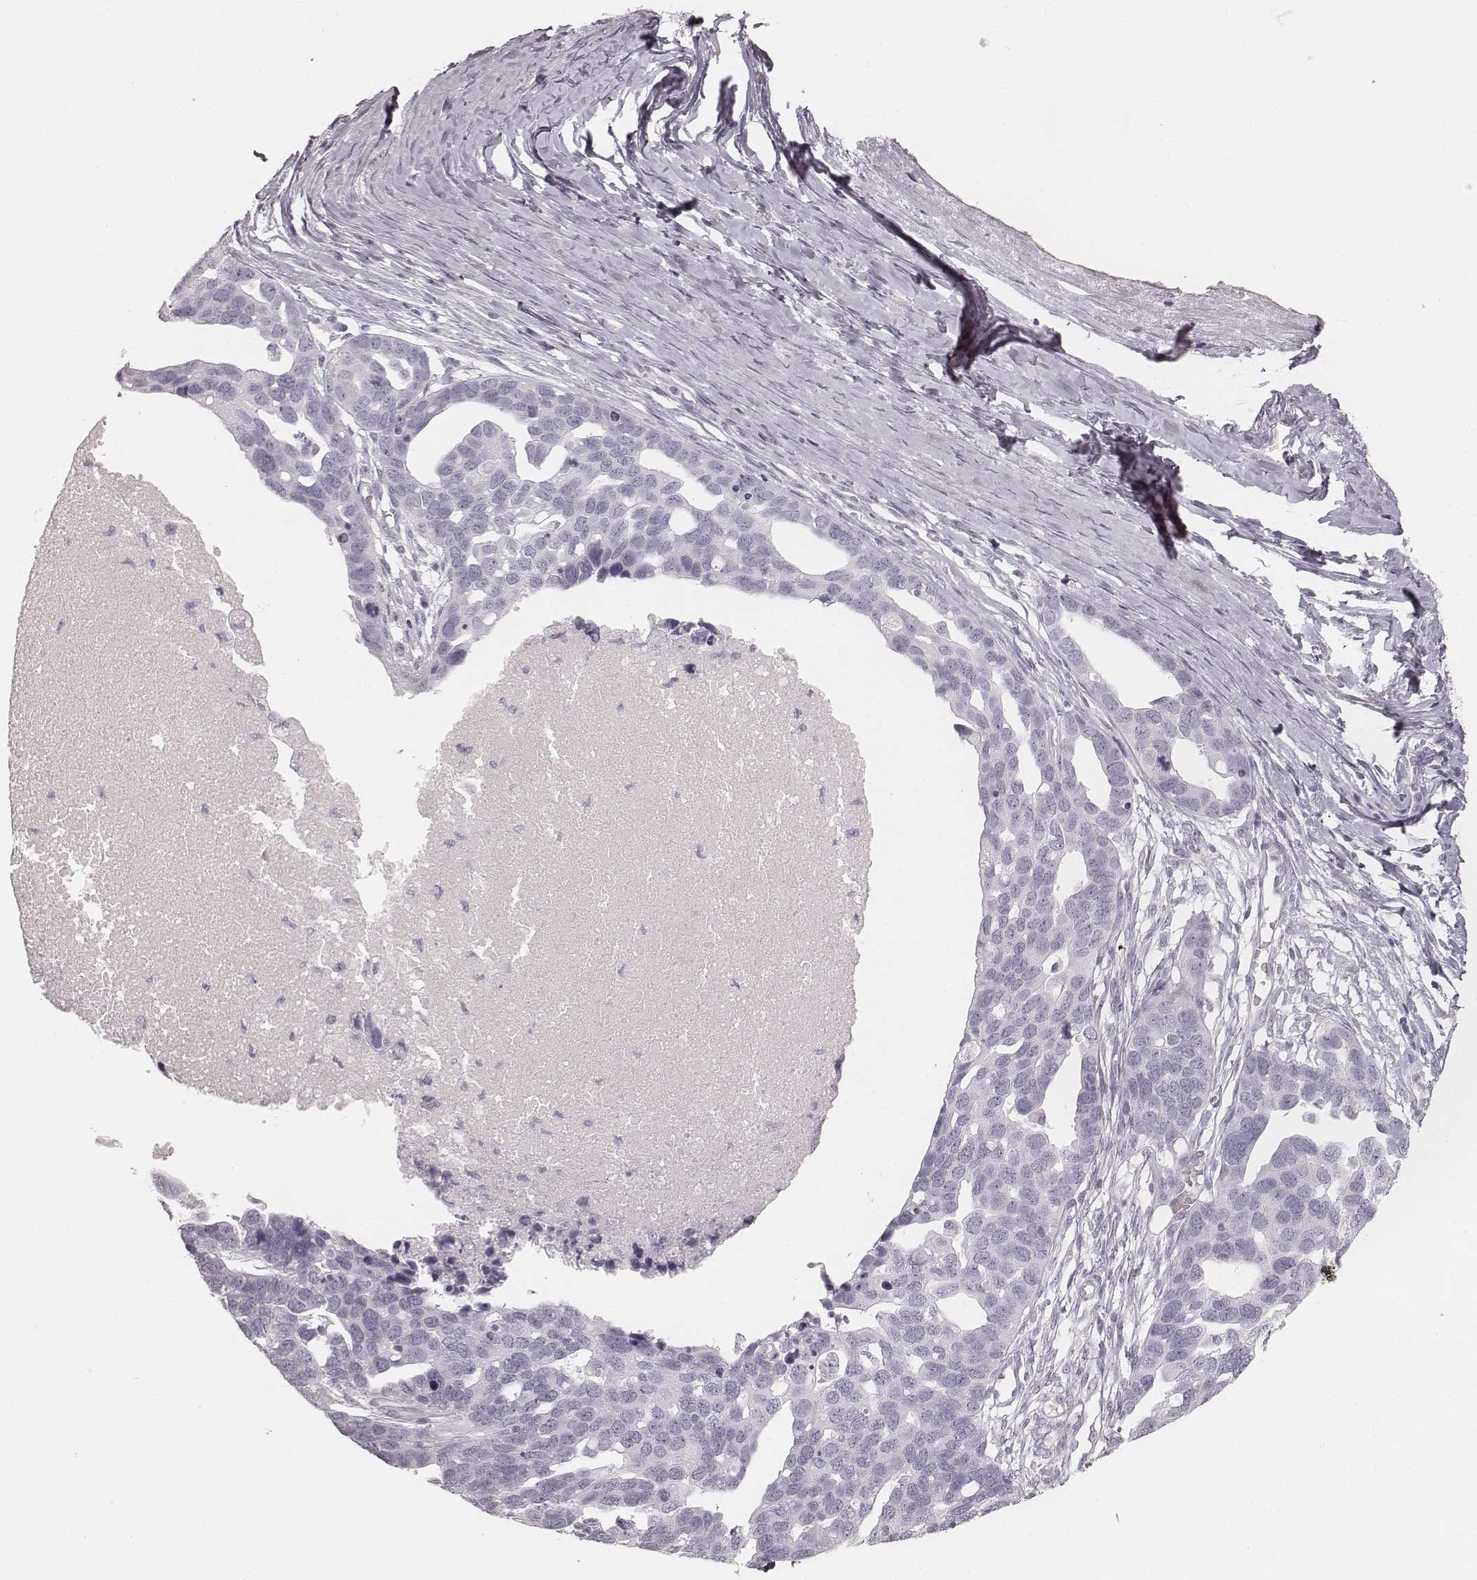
{"staining": {"intensity": "negative", "quantity": "none", "location": "none"}, "tissue": "ovarian cancer", "cell_type": "Tumor cells", "image_type": "cancer", "snomed": [{"axis": "morphology", "description": "Cystadenocarcinoma, serous, NOS"}, {"axis": "topography", "description": "Ovary"}], "caption": "Immunohistochemistry histopathology image of neoplastic tissue: serous cystadenocarcinoma (ovarian) stained with DAB reveals no significant protein staining in tumor cells. Nuclei are stained in blue.", "gene": "KRT72", "patient": {"sex": "female", "age": 54}}